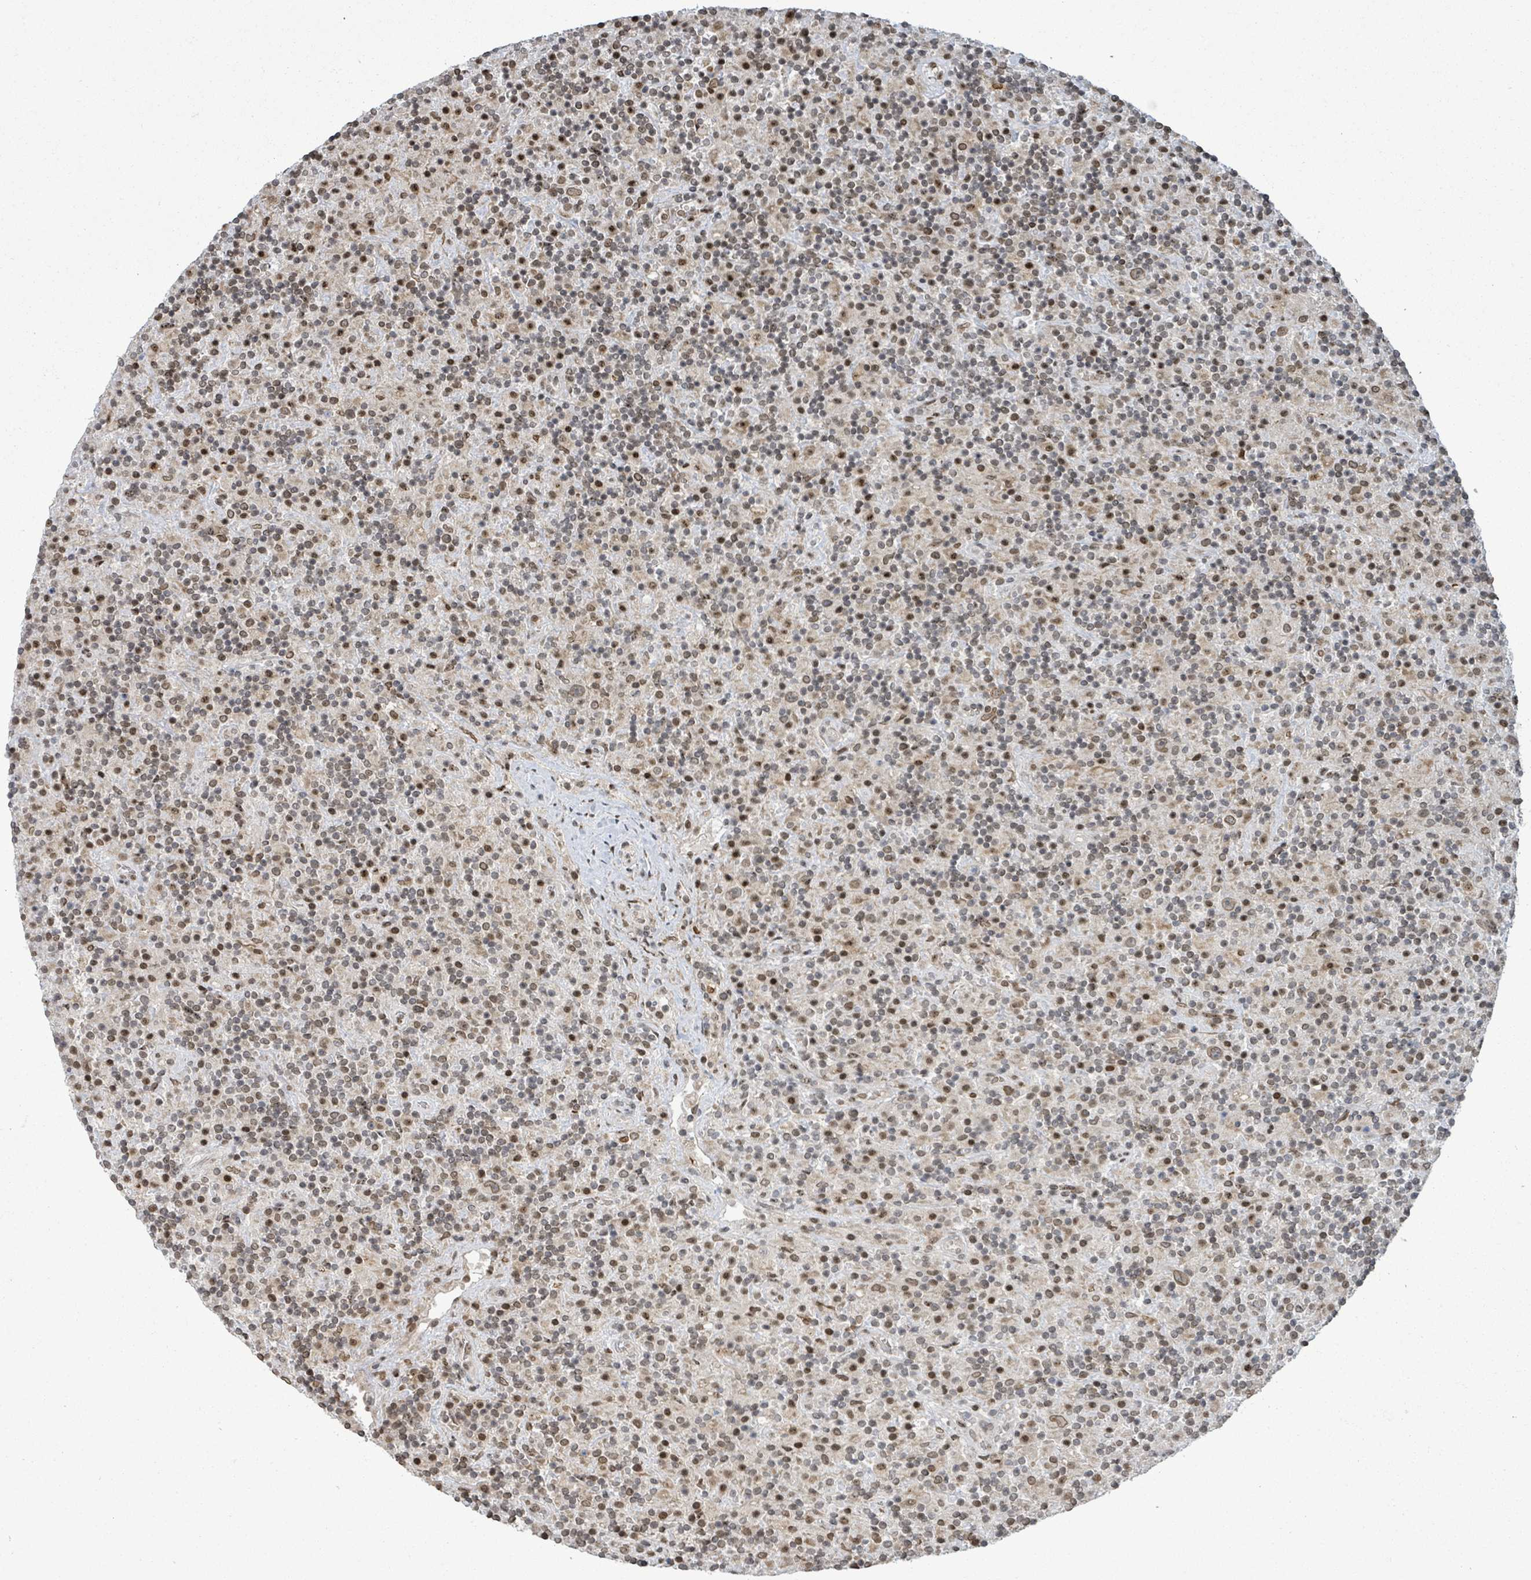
{"staining": {"intensity": "moderate", "quantity": ">75%", "location": "nuclear"}, "tissue": "lymphoma", "cell_type": "Tumor cells", "image_type": "cancer", "snomed": [{"axis": "morphology", "description": "Hodgkin's disease, NOS"}, {"axis": "topography", "description": "Lymph node"}], "caption": "DAB (3,3'-diaminobenzidine) immunohistochemical staining of lymphoma exhibits moderate nuclear protein staining in about >75% of tumor cells.", "gene": "SBF2", "patient": {"sex": "male", "age": 70}}